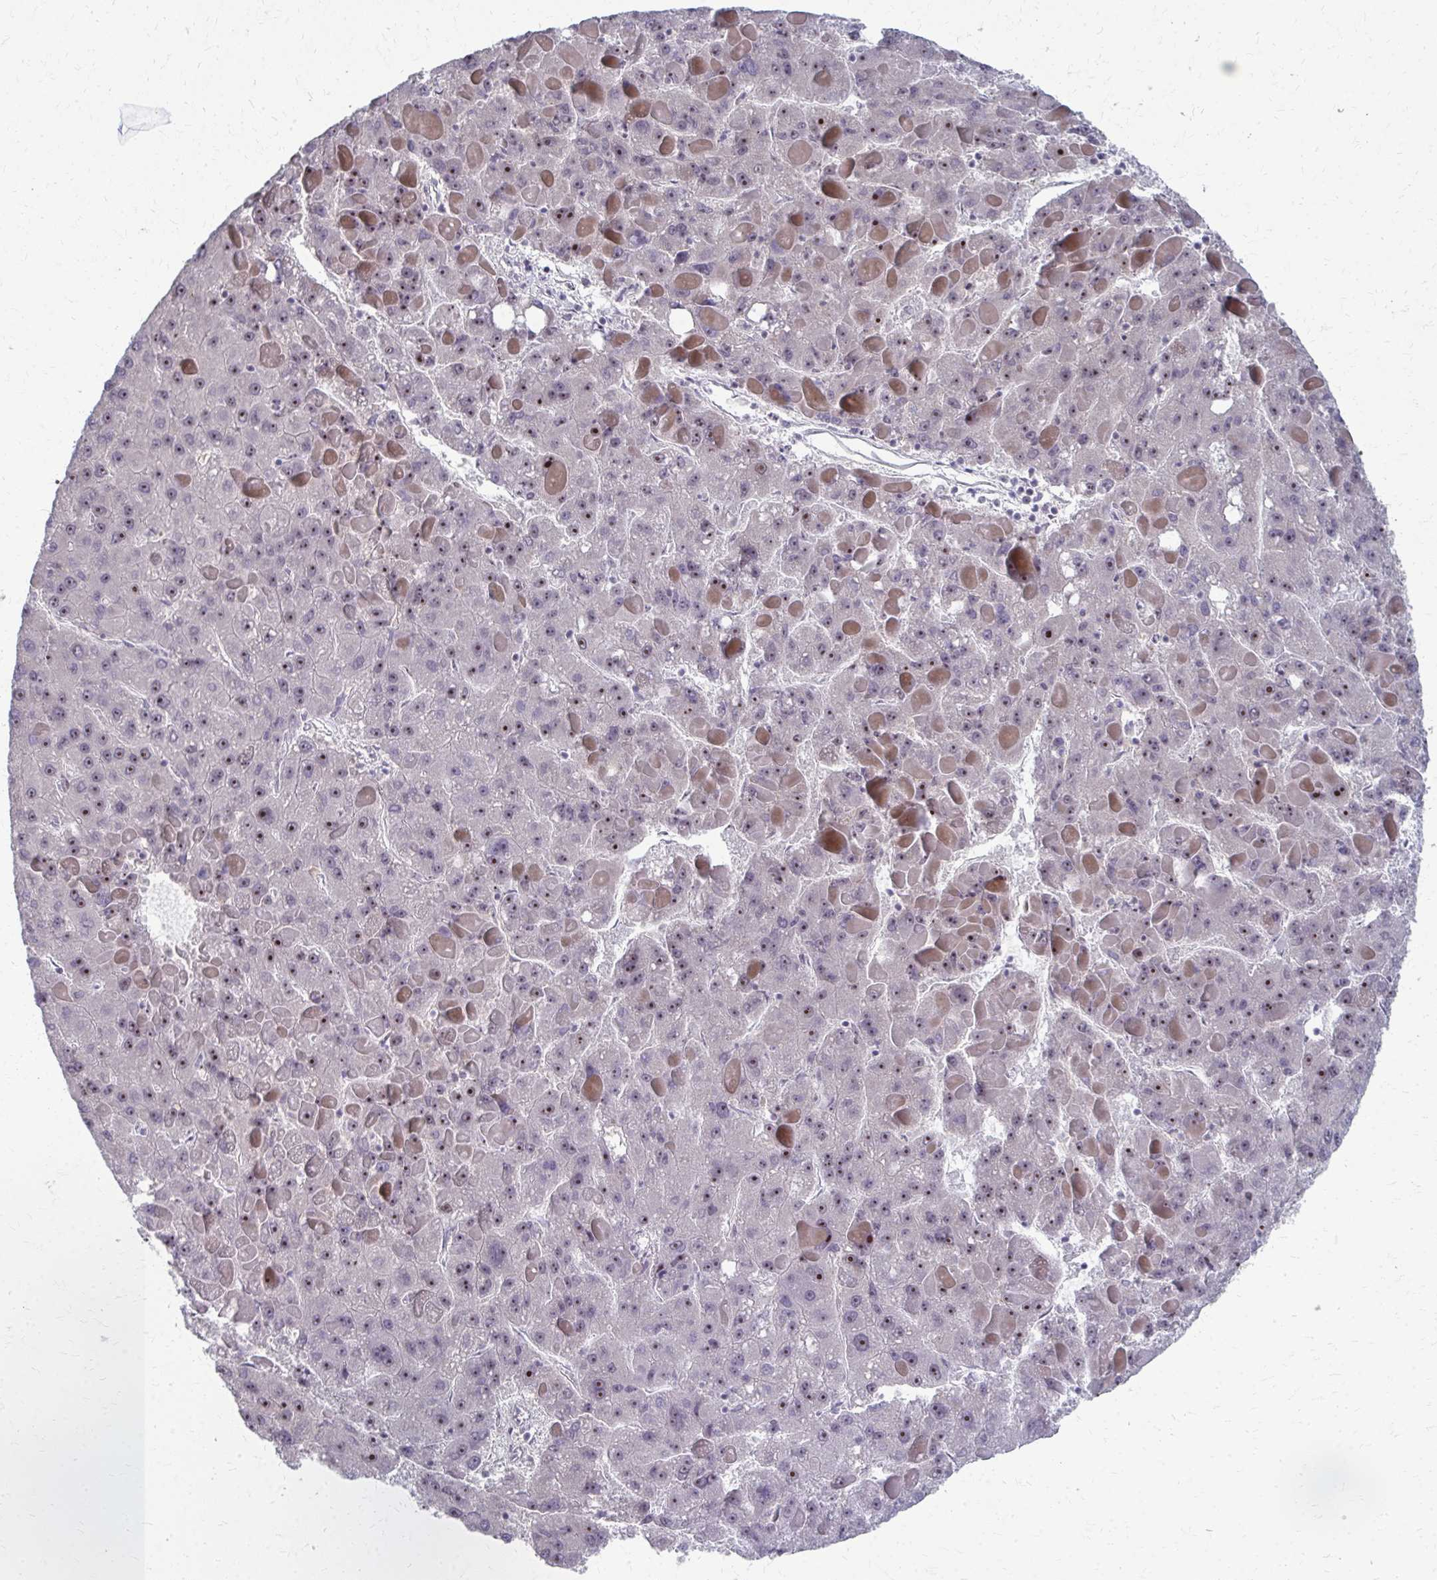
{"staining": {"intensity": "moderate", "quantity": "25%-75%", "location": "nuclear"}, "tissue": "liver cancer", "cell_type": "Tumor cells", "image_type": "cancer", "snomed": [{"axis": "morphology", "description": "Carcinoma, Hepatocellular, NOS"}, {"axis": "topography", "description": "Liver"}], "caption": "Protein staining of hepatocellular carcinoma (liver) tissue displays moderate nuclear positivity in about 25%-75% of tumor cells. The protein of interest is shown in brown color, while the nuclei are stained blue.", "gene": "NUDT16", "patient": {"sex": "female", "age": 82}}